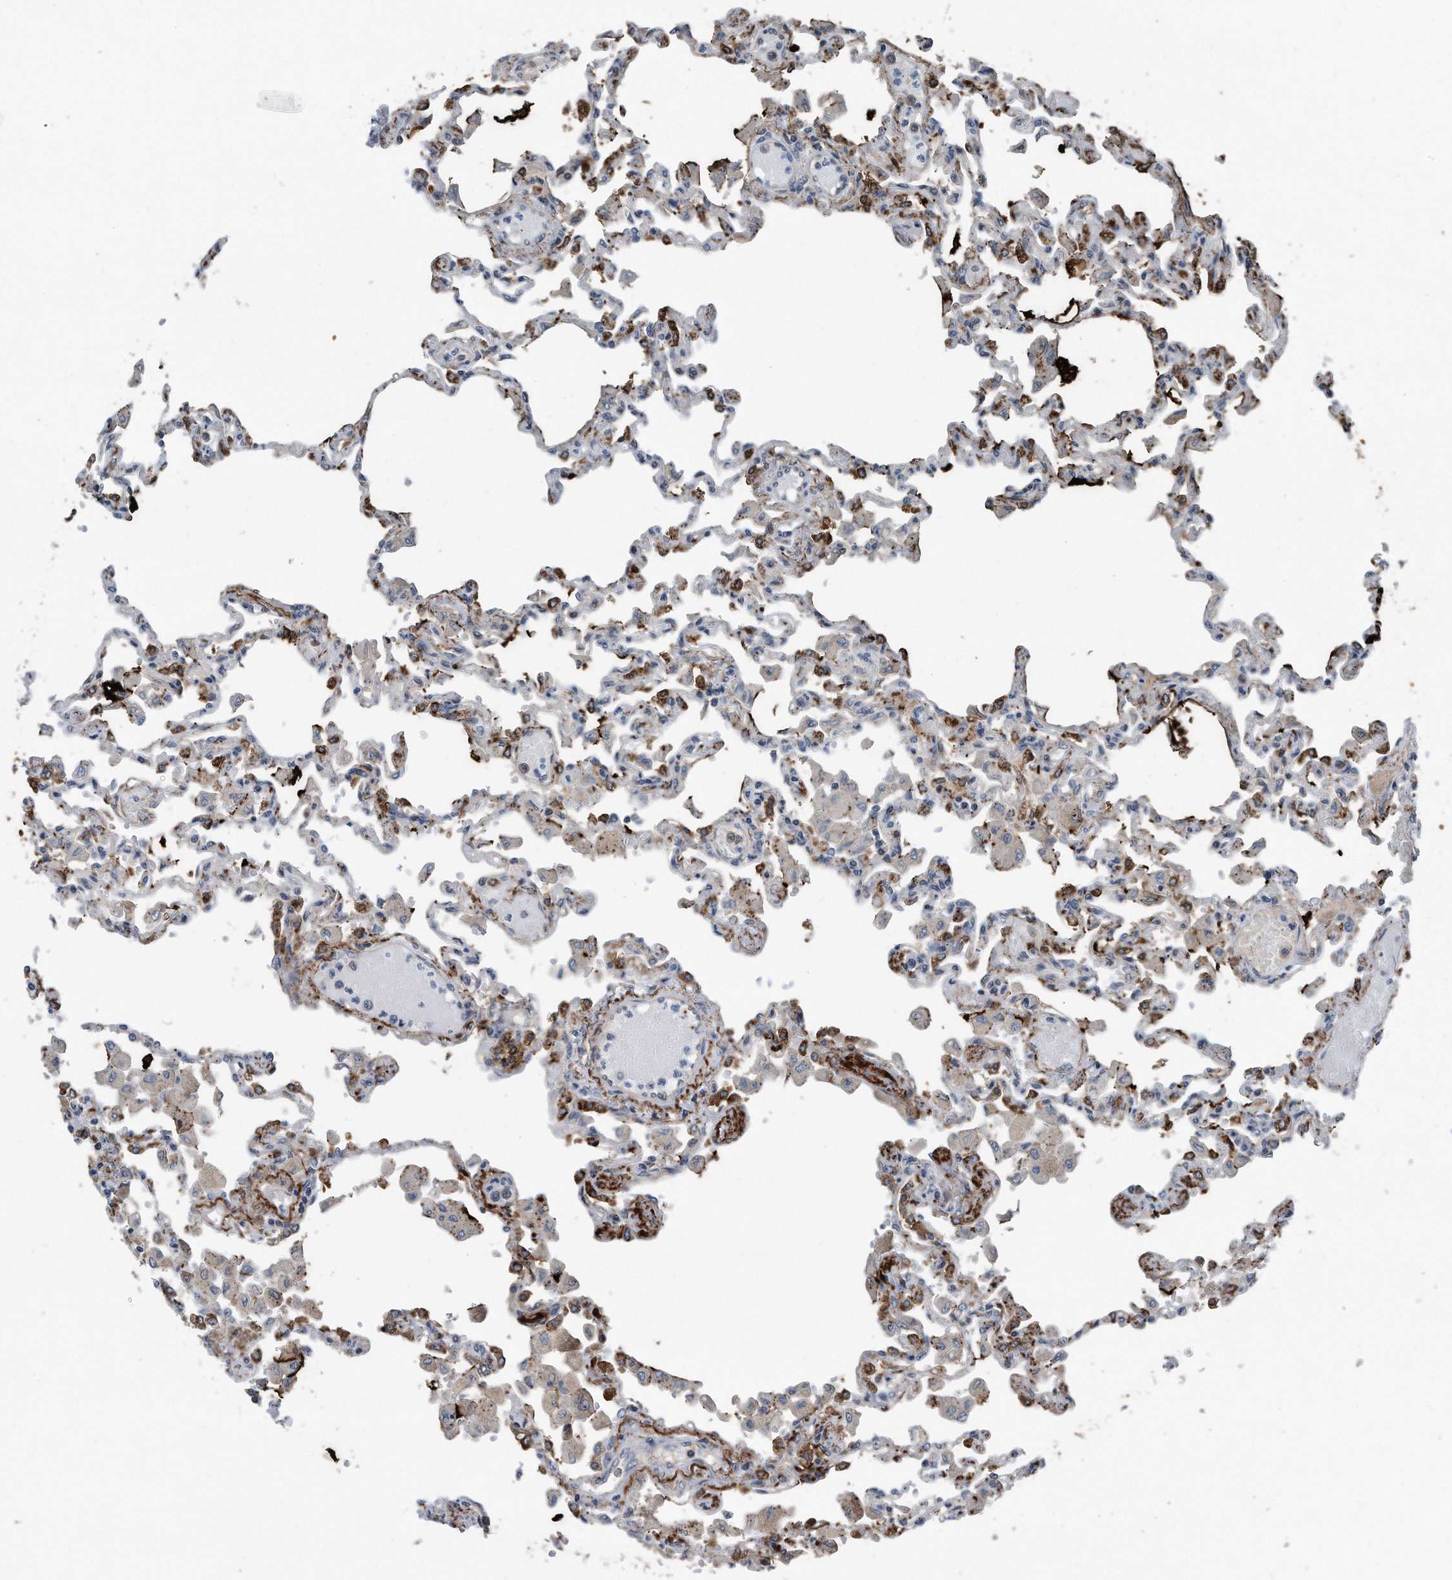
{"staining": {"intensity": "moderate", "quantity": "<25%", "location": "cytoplasmic/membranous"}, "tissue": "lung", "cell_type": "Alveolar cells", "image_type": "normal", "snomed": [{"axis": "morphology", "description": "Normal tissue, NOS"}, {"axis": "topography", "description": "Bronchus"}, {"axis": "topography", "description": "Lung"}], "caption": "Protein staining by immunohistochemistry (IHC) shows moderate cytoplasmic/membranous staining in approximately <25% of alveolar cells in benign lung.", "gene": "DST", "patient": {"sex": "female", "age": 49}}